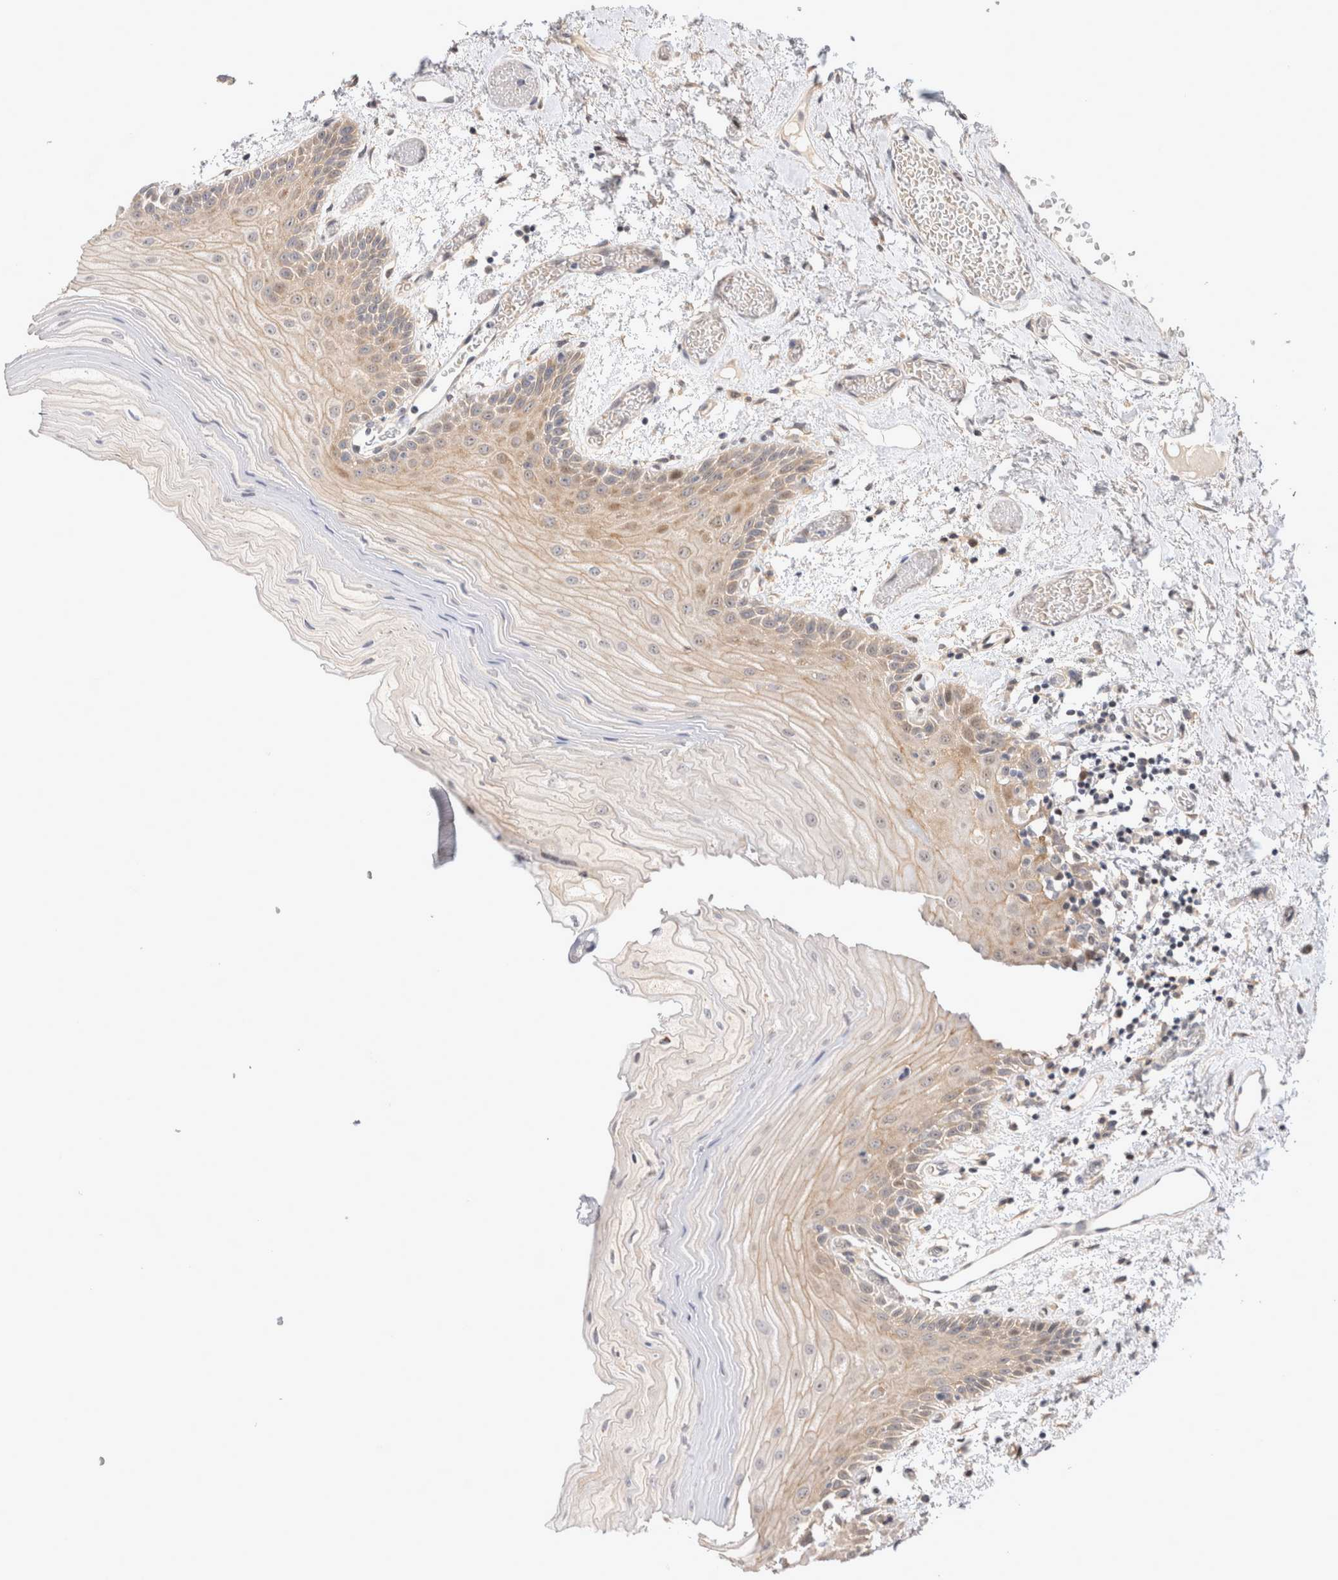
{"staining": {"intensity": "weak", "quantity": "<25%", "location": "cytoplasmic/membranous"}, "tissue": "oral mucosa", "cell_type": "Squamous epithelial cells", "image_type": "normal", "snomed": [{"axis": "morphology", "description": "Normal tissue, NOS"}, {"axis": "topography", "description": "Oral tissue"}], "caption": "Squamous epithelial cells are negative for brown protein staining in benign oral mucosa. The staining was performed using DAB (3,3'-diaminobenzidine) to visualize the protein expression in brown, while the nuclei were stained in blue with hematoxylin (Magnification: 20x).", "gene": "TCF4", "patient": {"sex": "male", "age": 52}}